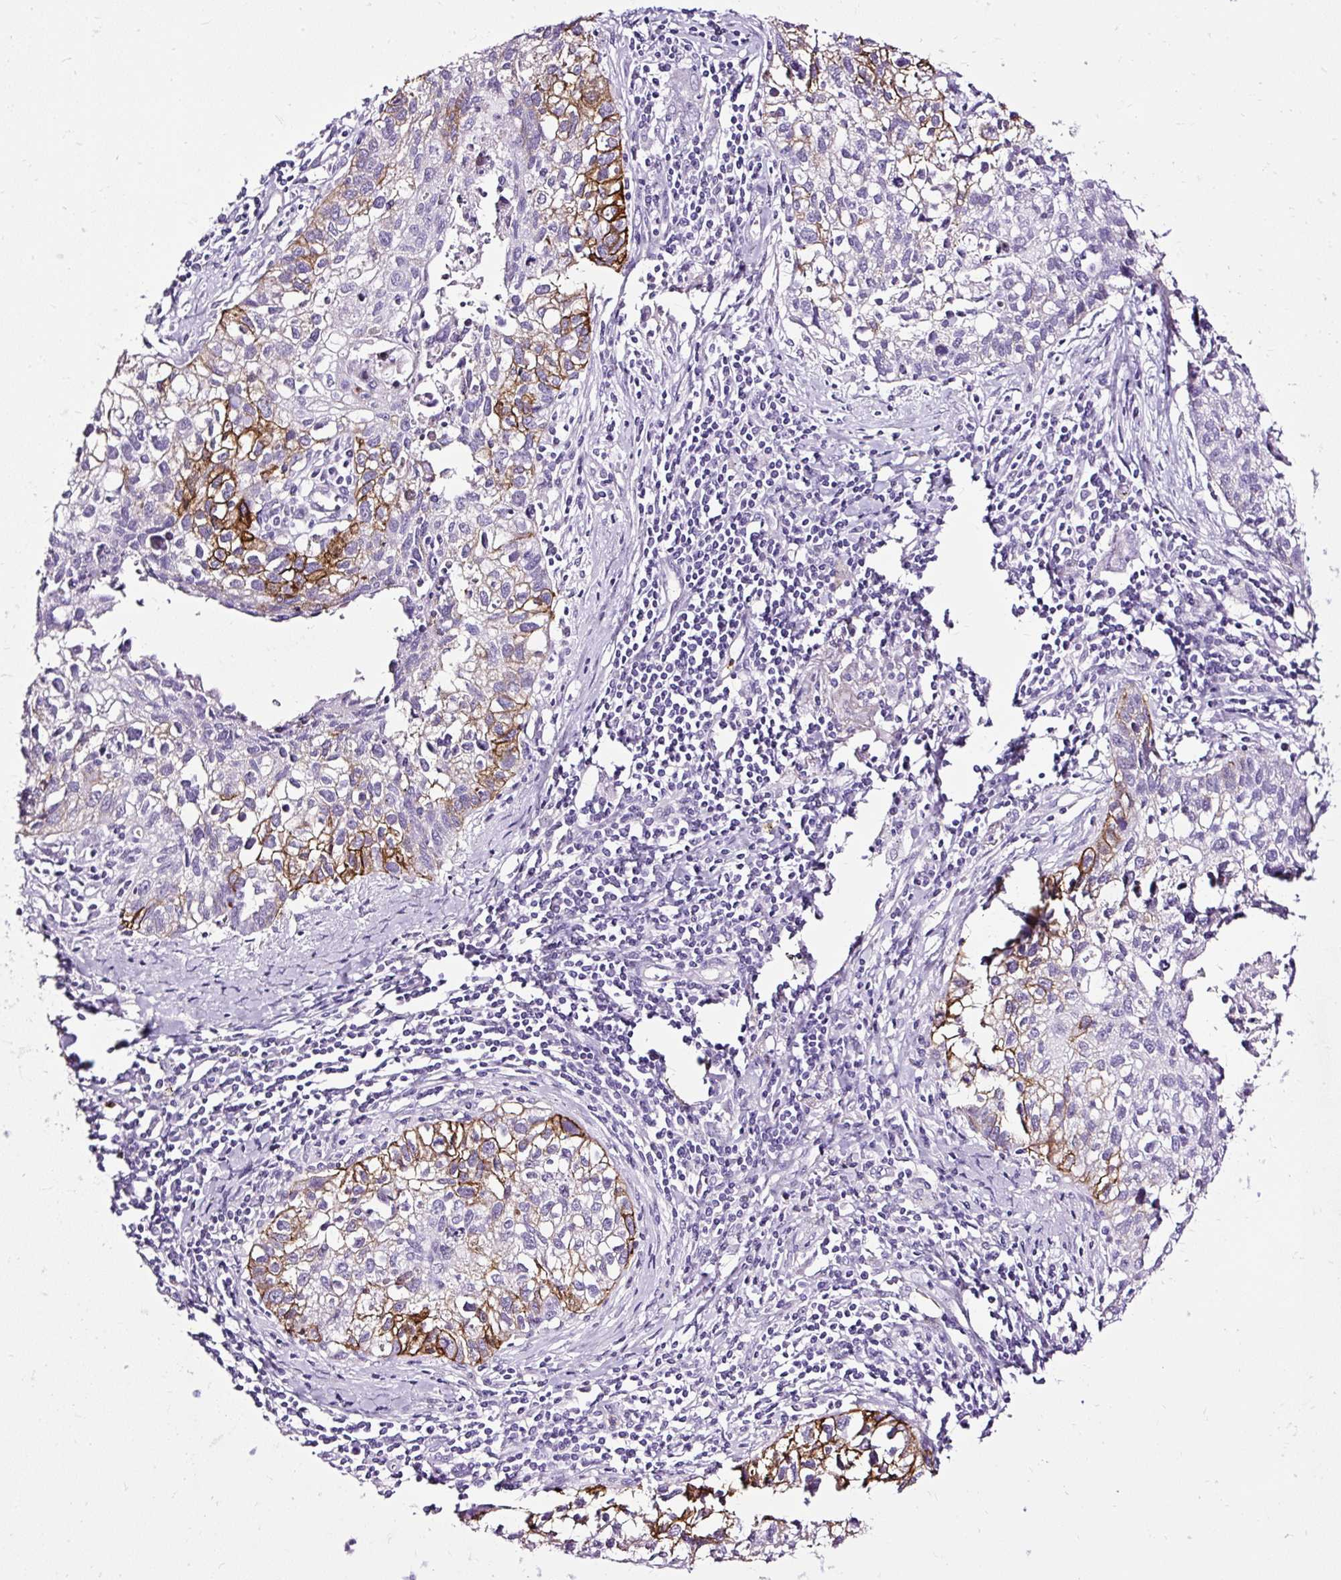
{"staining": {"intensity": "strong", "quantity": "25%-75%", "location": "cytoplasmic/membranous"}, "tissue": "lung cancer", "cell_type": "Tumor cells", "image_type": "cancer", "snomed": [{"axis": "morphology", "description": "Squamous cell carcinoma, NOS"}, {"axis": "topography", "description": "Lung"}], "caption": "IHC (DAB) staining of squamous cell carcinoma (lung) shows strong cytoplasmic/membranous protein positivity in approximately 25%-75% of tumor cells.", "gene": "SLC7A8", "patient": {"sex": "male", "age": 74}}